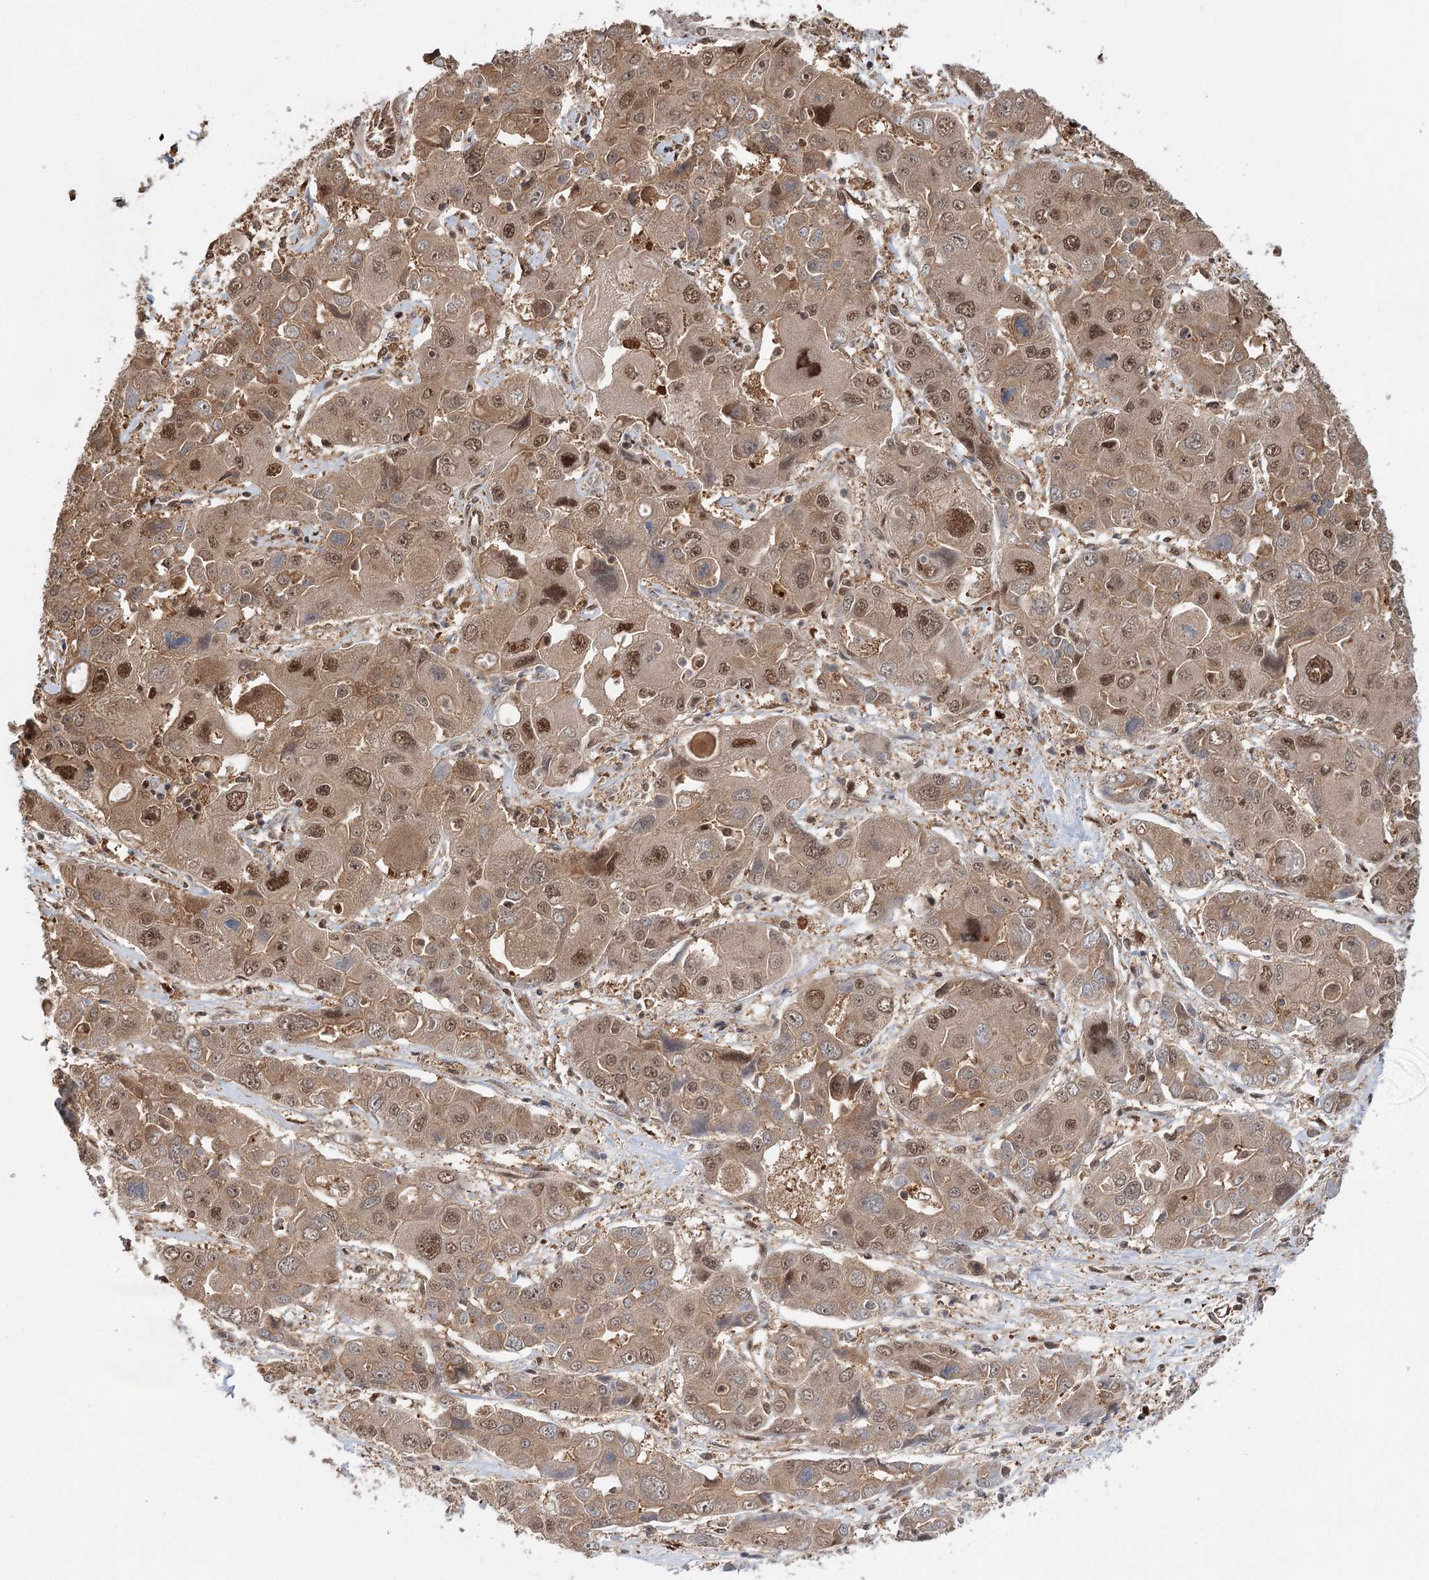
{"staining": {"intensity": "moderate", "quantity": ">75%", "location": "cytoplasmic/membranous,nuclear"}, "tissue": "liver cancer", "cell_type": "Tumor cells", "image_type": "cancer", "snomed": [{"axis": "morphology", "description": "Cholangiocarcinoma"}, {"axis": "topography", "description": "Liver"}], "caption": "DAB immunohistochemical staining of human liver cancer (cholangiocarcinoma) shows moderate cytoplasmic/membranous and nuclear protein staining in about >75% of tumor cells.", "gene": "N6AMT1", "patient": {"sex": "male", "age": 67}}